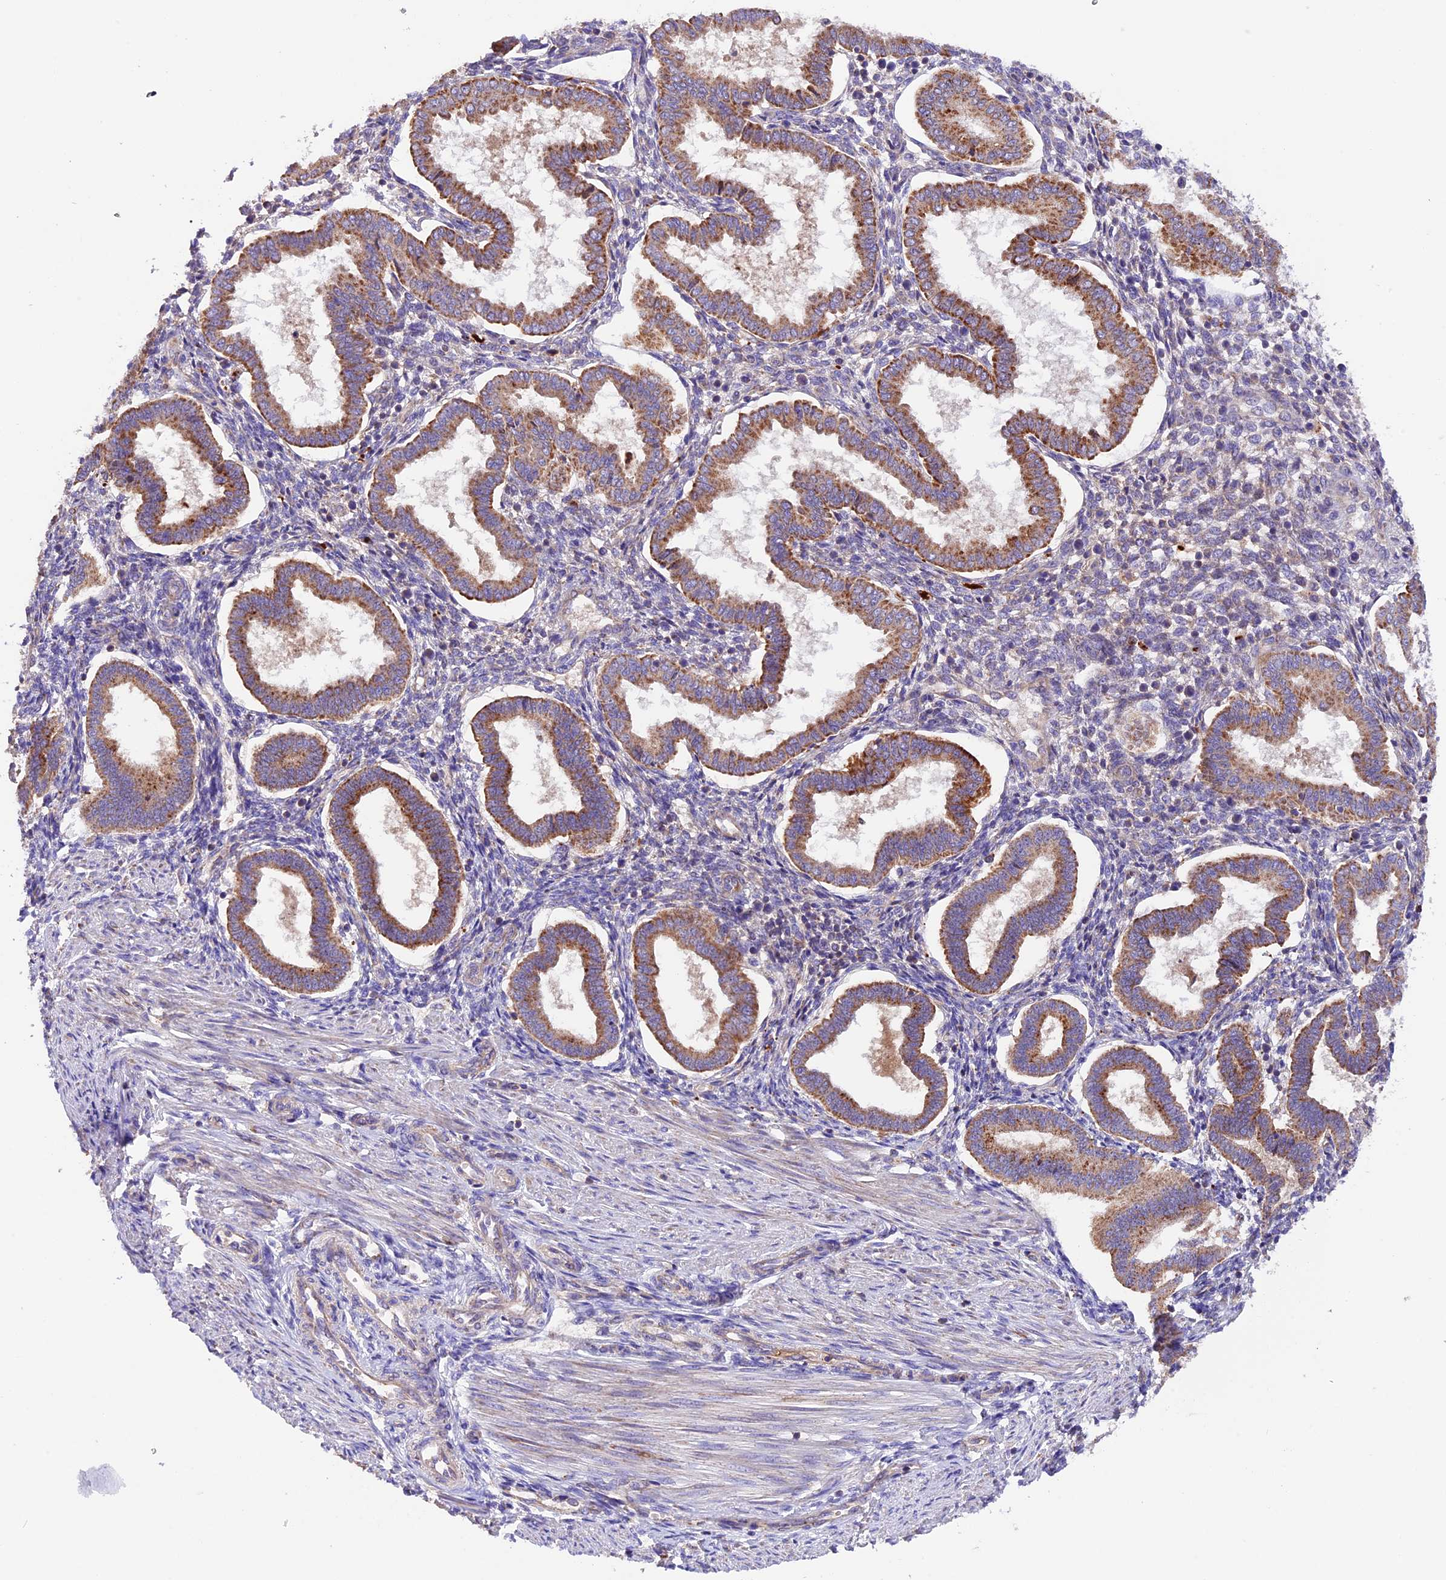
{"staining": {"intensity": "negative", "quantity": "none", "location": "none"}, "tissue": "endometrium", "cell_type": "Cells in endometrial stroma", "image_type": "normal", "snomed": [{"axis": "morphology", "description": "Normal tissue, NOS"}, {"axis": "topography", "description": "Endometrium"}], "caption": "Cells in endometrial stroma show no significant protein expression in benign endometrium. The staining is performed using DAB brown chromogen with nuclei counter-stained in using hematoxylin.", "gene": "METTL22", "patient": {"sex": "female", "age": 24}}